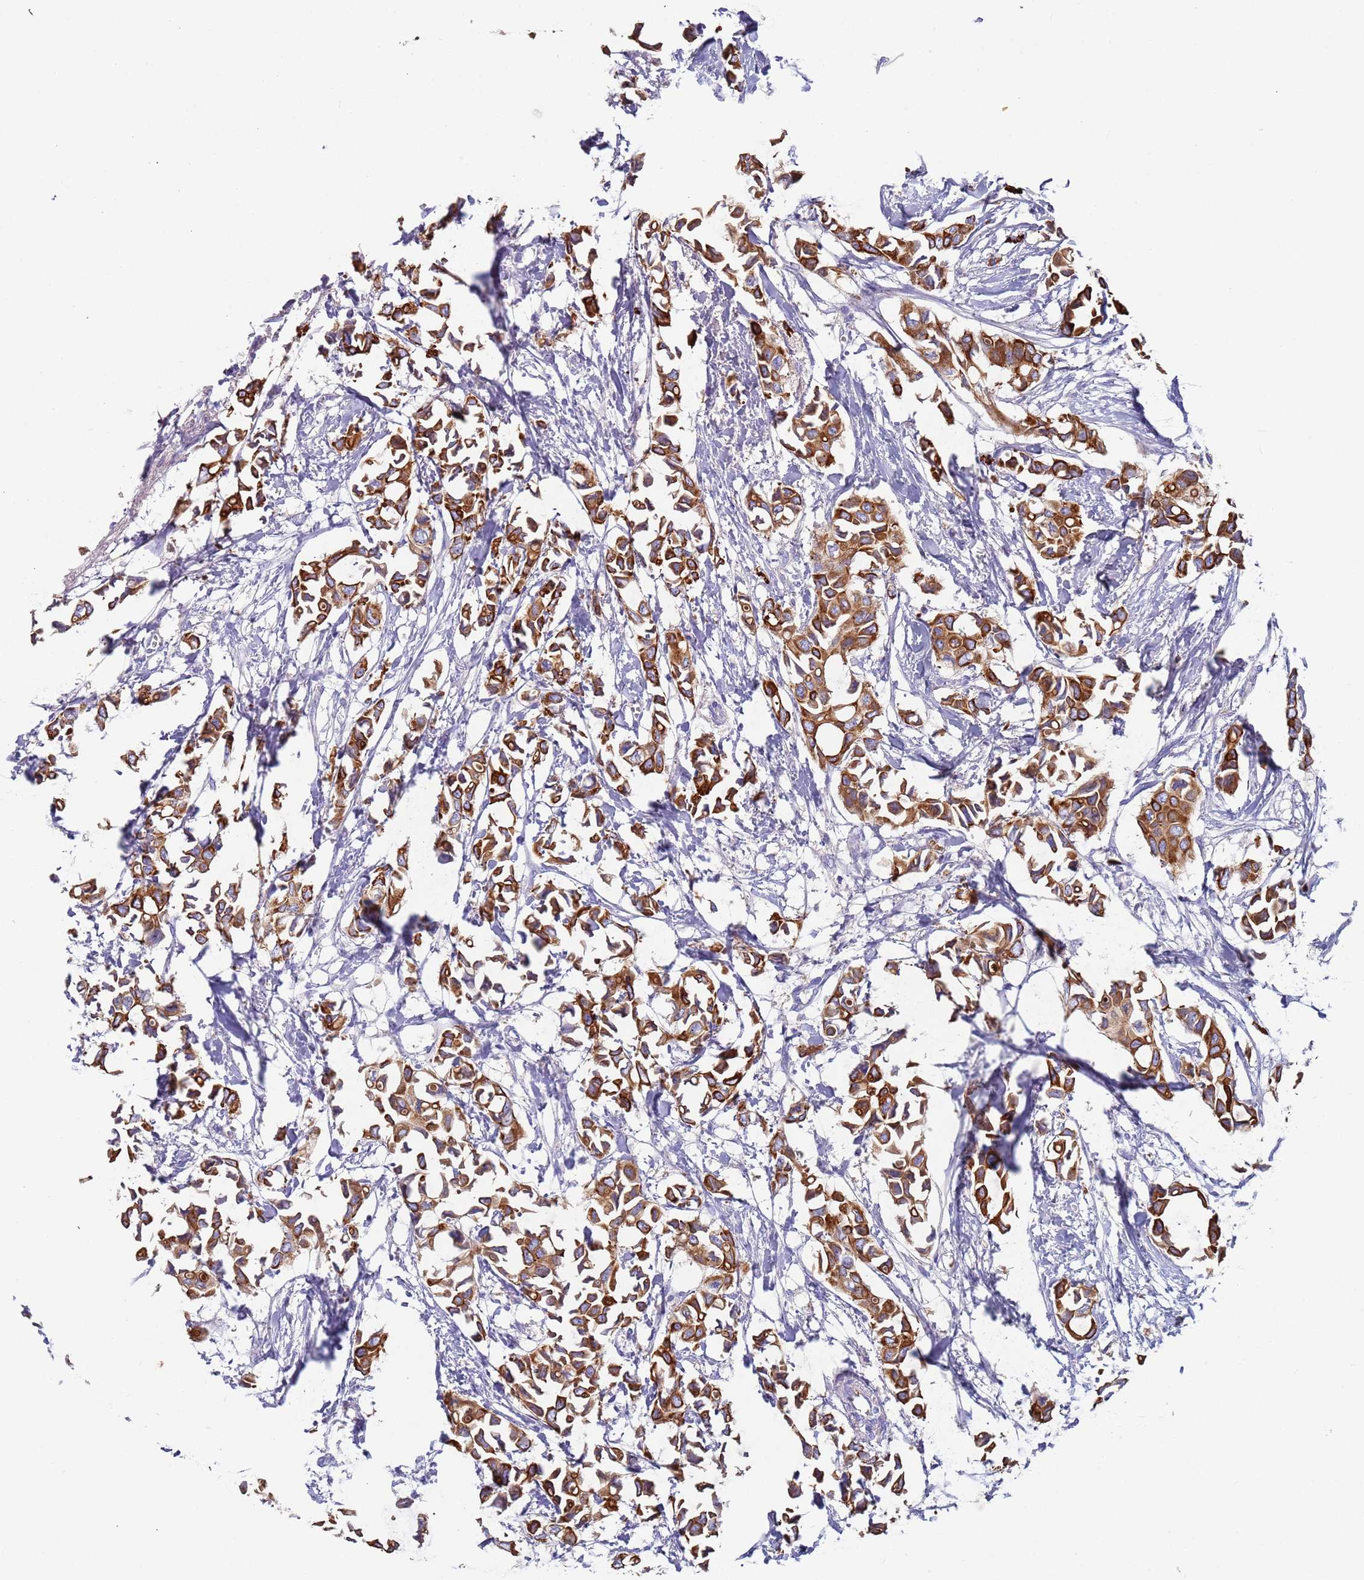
{"staining": {"intensity": "strong", "quantity": ">75%", "location": "cytoplasmic/membranous"}, "tissue": "breast cancer", "cell_type": "Tumor cells", "image_type": "cancer", "snomed": [{"axis": "morphology", "description": "Duct carcinoma"}, {"axis": "topography", "description": "Breast"}], "caption": "An image of breast cancer (invasive ductal carcinoma) stained for a protein demonstrates strong cytoplasmic/membranous brown staining in tumor cells. (brown staining indicates protein expression, while blue staining denotes nuclei).", "gene": "CYSLTR2", "patient": {"sex": "female", "age": 41}}